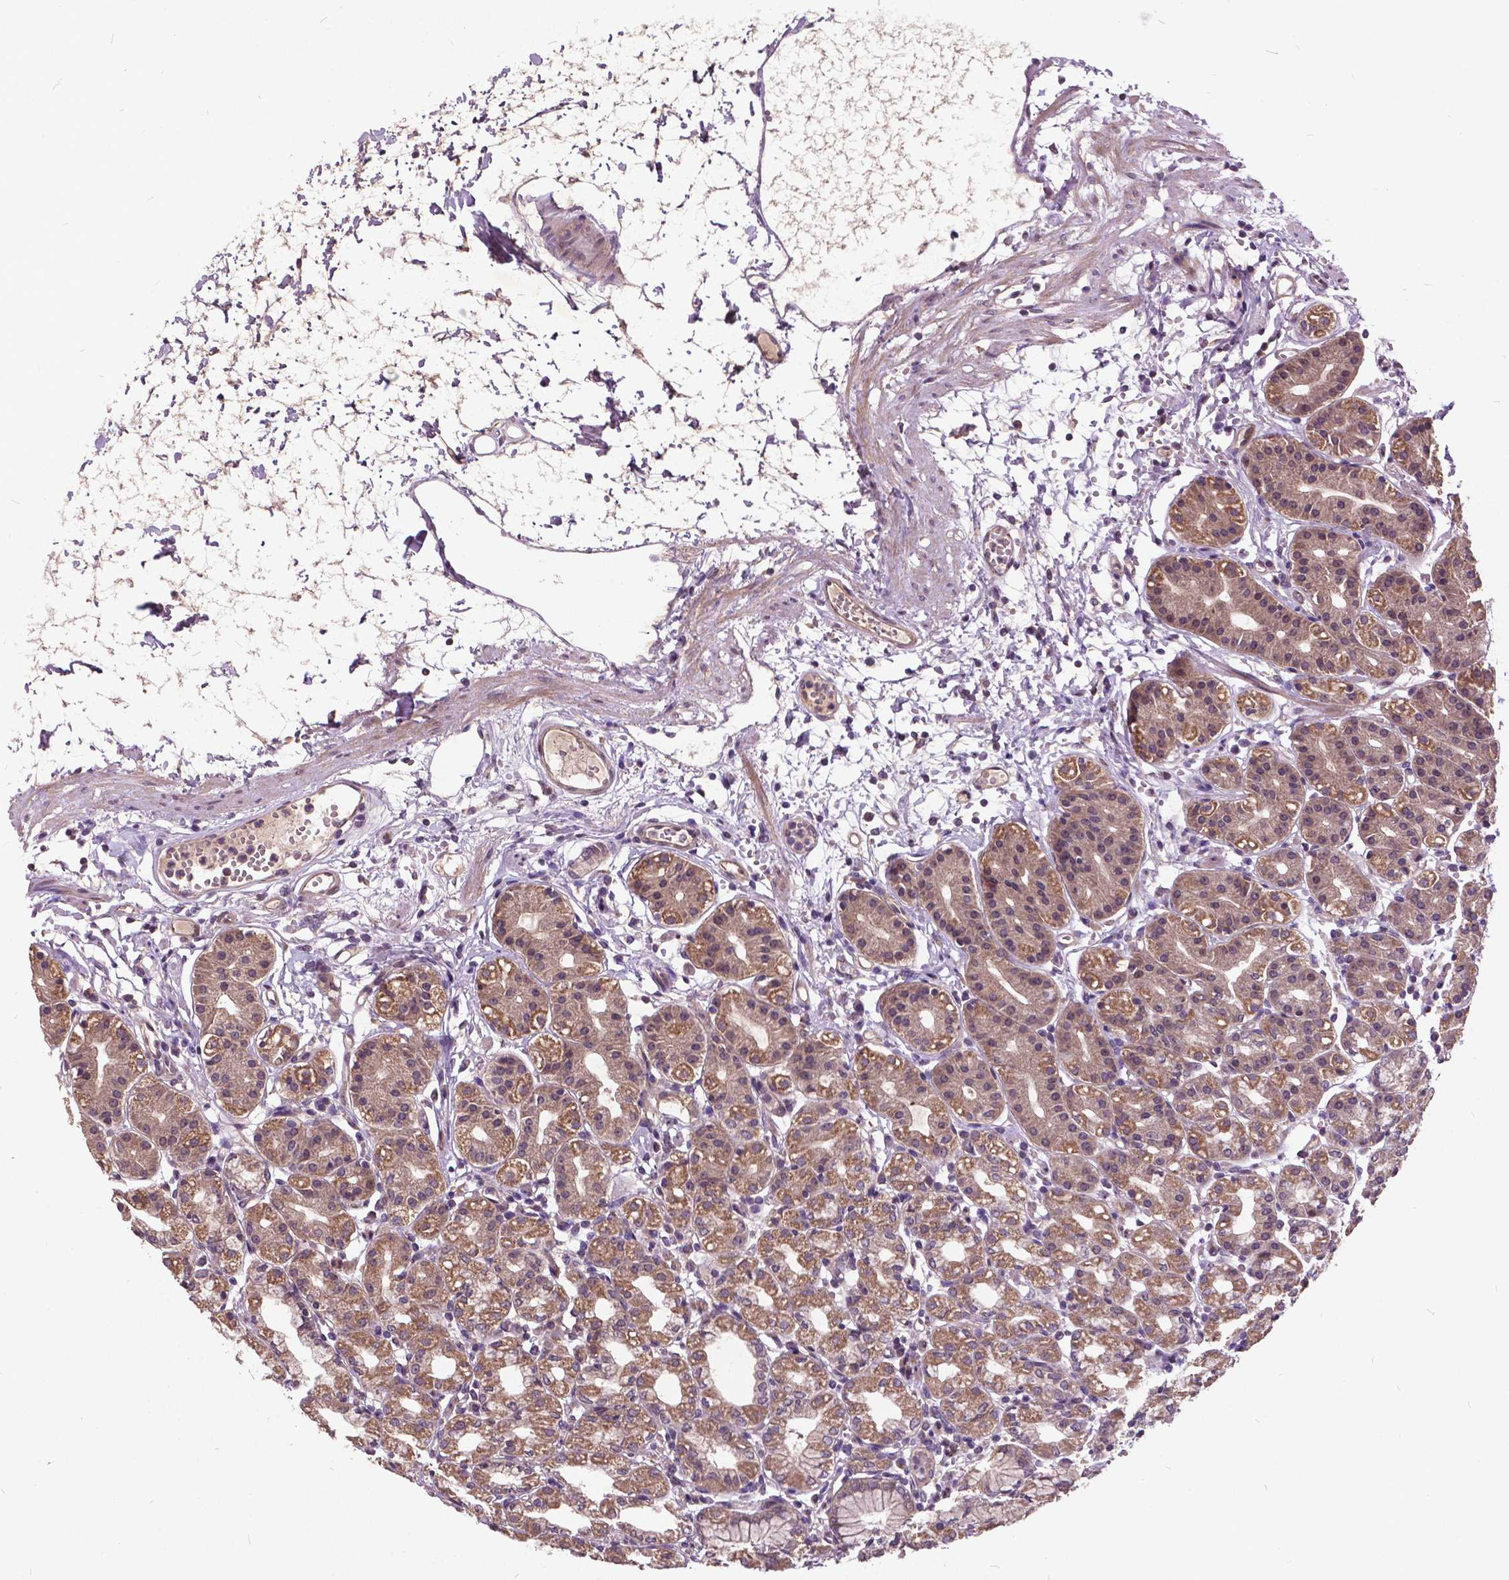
{"staining": {"intensity": "moderate", "quantity": ">75%", "location": "cytoplasmic/membranous"}, "tissue": "stomach", "cell_type": "Glandular cells", "image_type": "normal", "snomed": [{"axis": "morphology", "description": "Normal tissue, NOS"}, {"axis": "topography", "description": "Skeletal muscle"}, {"axis": "topography", "description": "Stomach"}], "caption": "Stomach stained with immunohistochemistry shows moderate cytoplasmic/membranous expression in approximately >75% of glandular cells.", "gene": "AP1S3", "patient": {"sex": "female", "age": 57}}